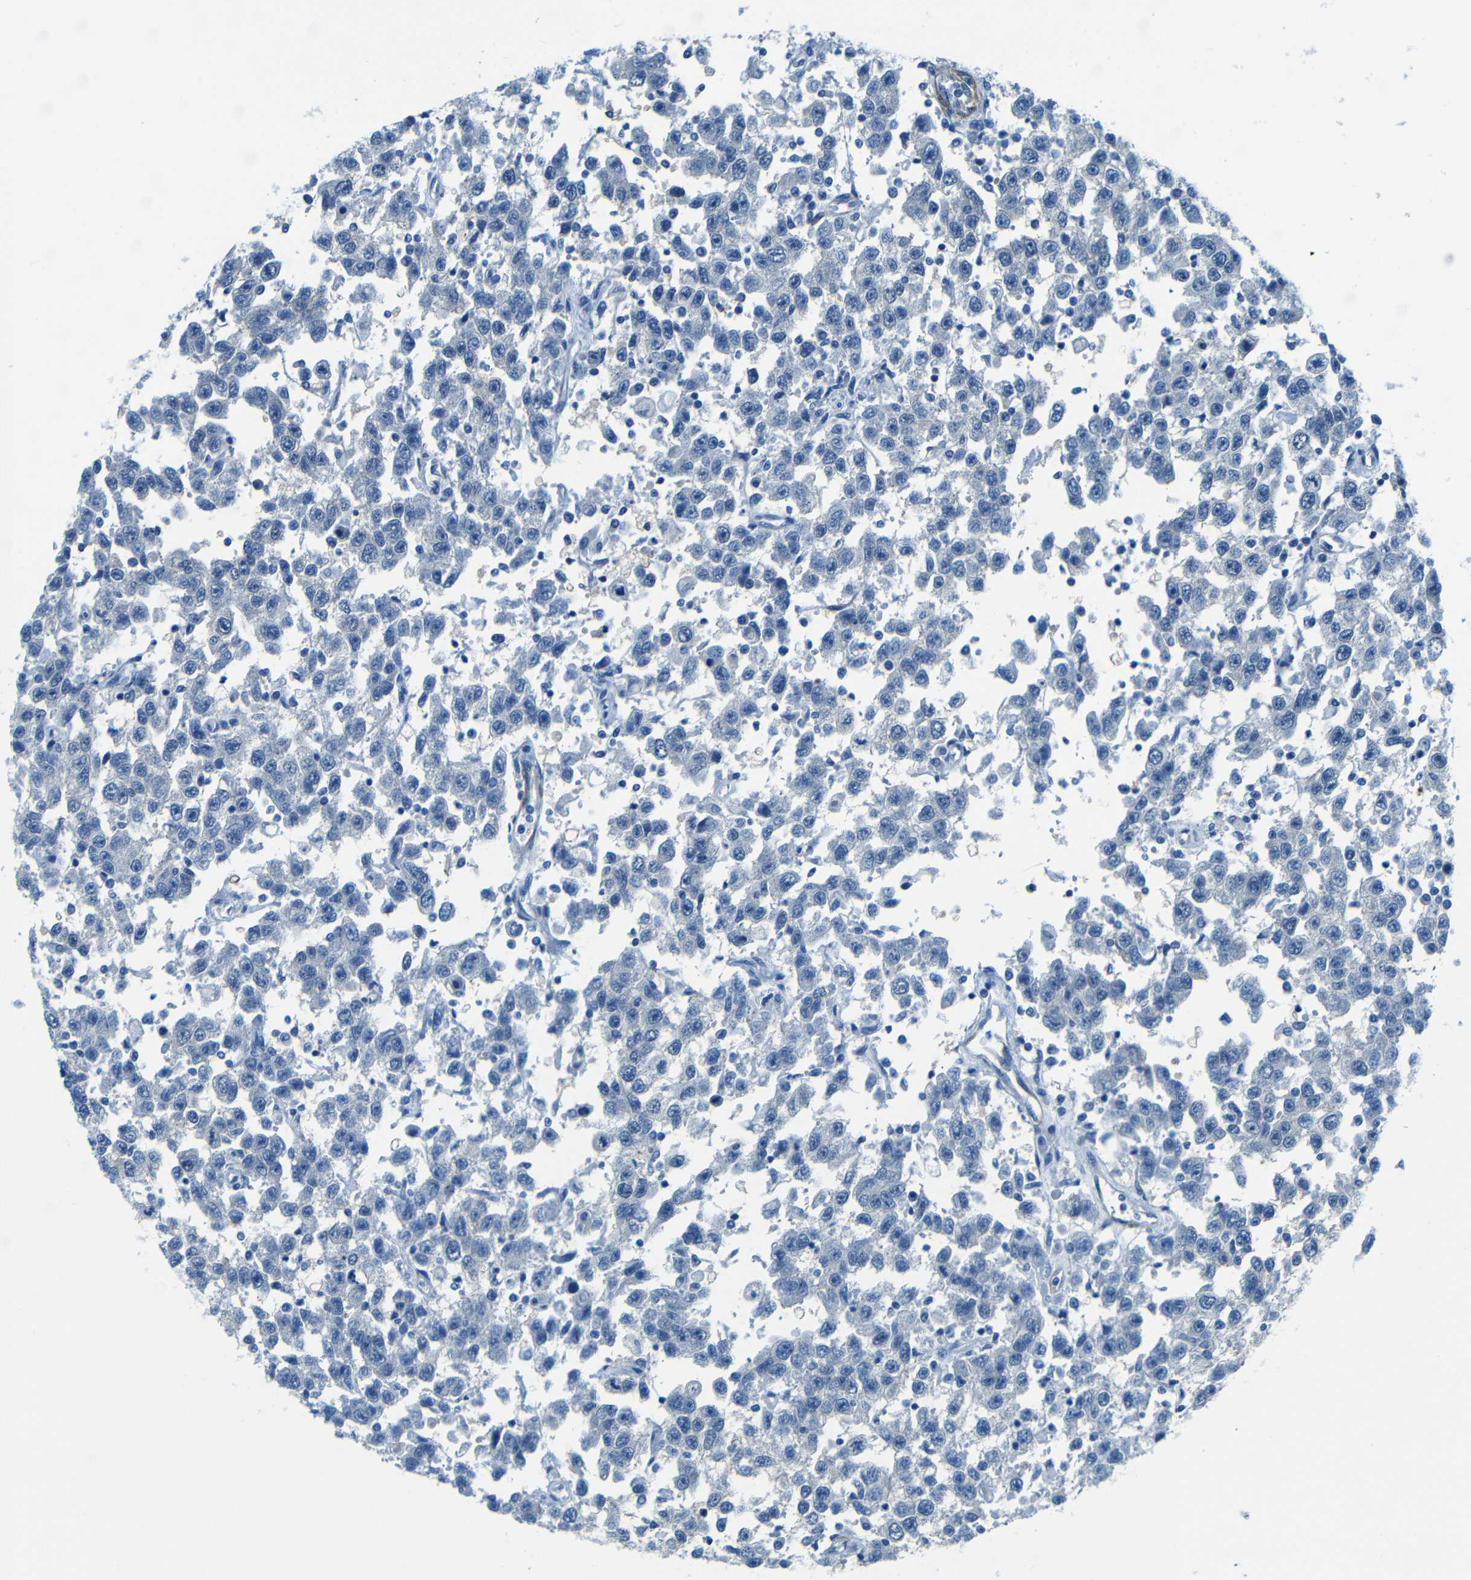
{"staining": {"intensity": "negative", "quantity": "none", "location": "none"}, "tissue": "testis cancer", "cell_type": "Tumor cells", "image_type": "cancer", "snomed": [{"axis": "morphology", "description": "Seminoma, NOS"}, {"axis": "topography", "description": "Testis"}], "caption": "IHC of human testis cancer reveals no positivity in tumor cells.", "gene": "MAP2", "patient": {"sex": "male", "age": 41}}